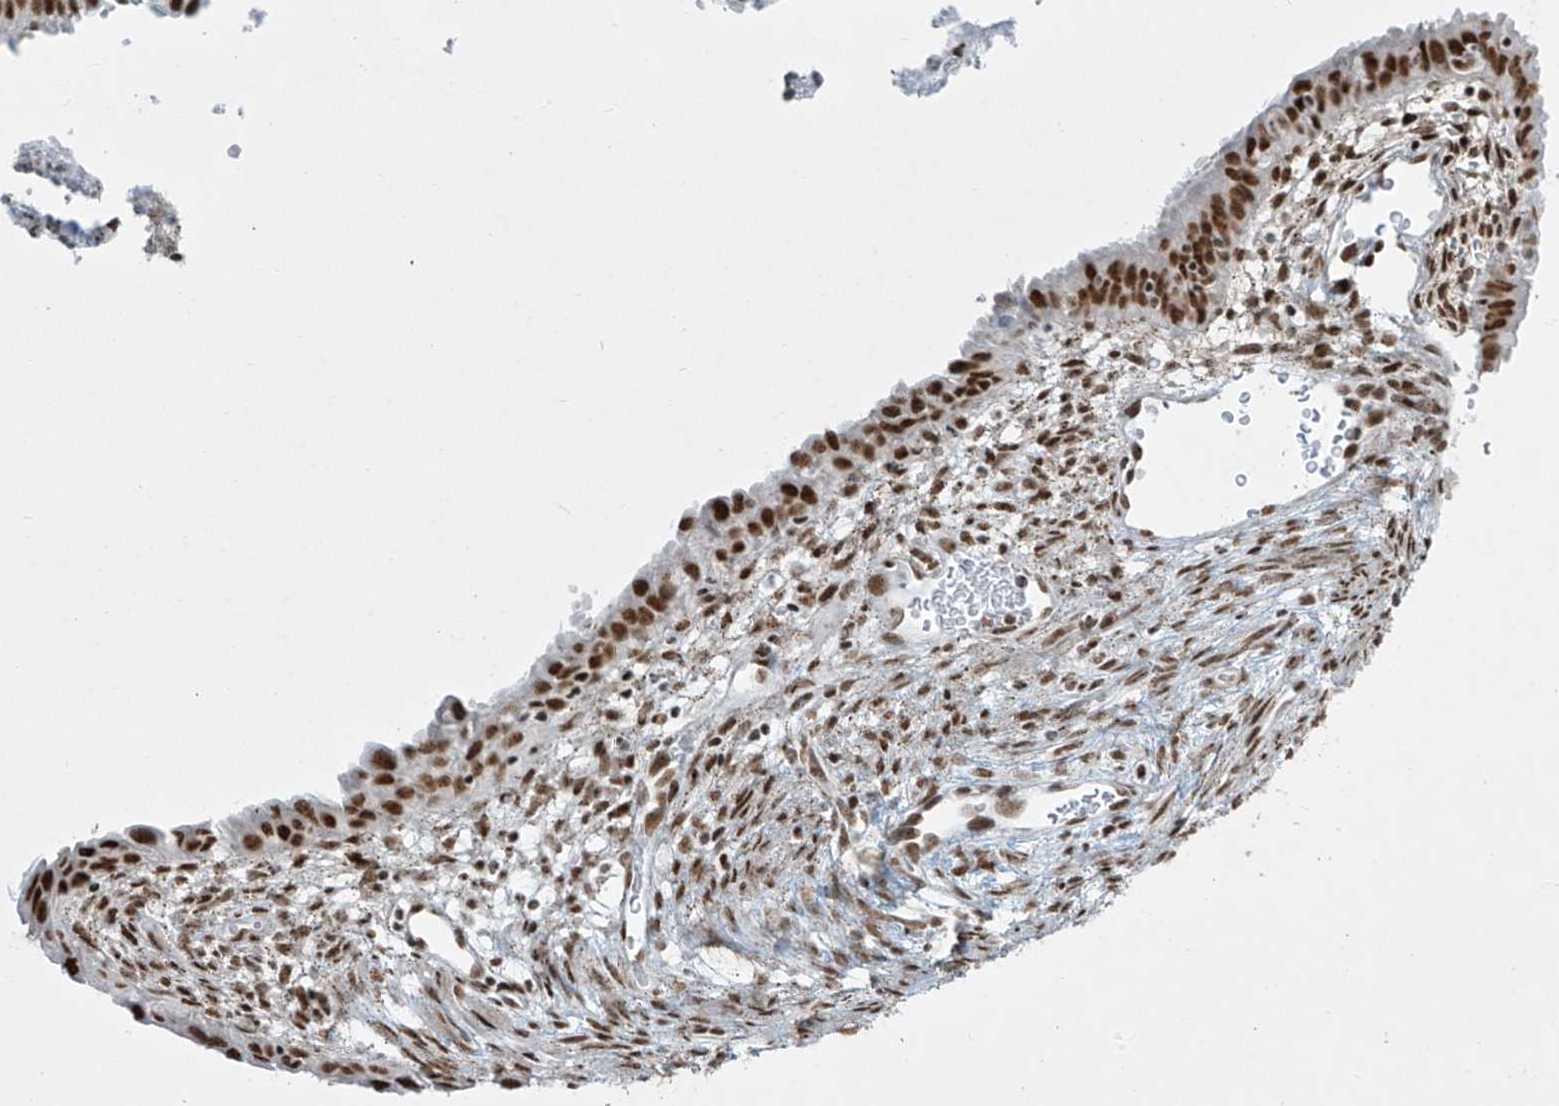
{"staining": {"intensity": "strong", "quantity": ">75%", "location": "nuclear"}, "tissue": "endometrial cancer", "cell_type": "Tumor cells", "image_type": "cancer", "snomed": [{"axis": "morphology", "description": "Adenocarcinoma, NOS"}, {"axis": "topography", "description": "Endometrium"}], "caption": "A brown stain labels strong nuclear expression of a protein in human endometrial cancer tumor cells.", "gene": "MS4A6A", "patient": {"sex": "female", "age": 51}}